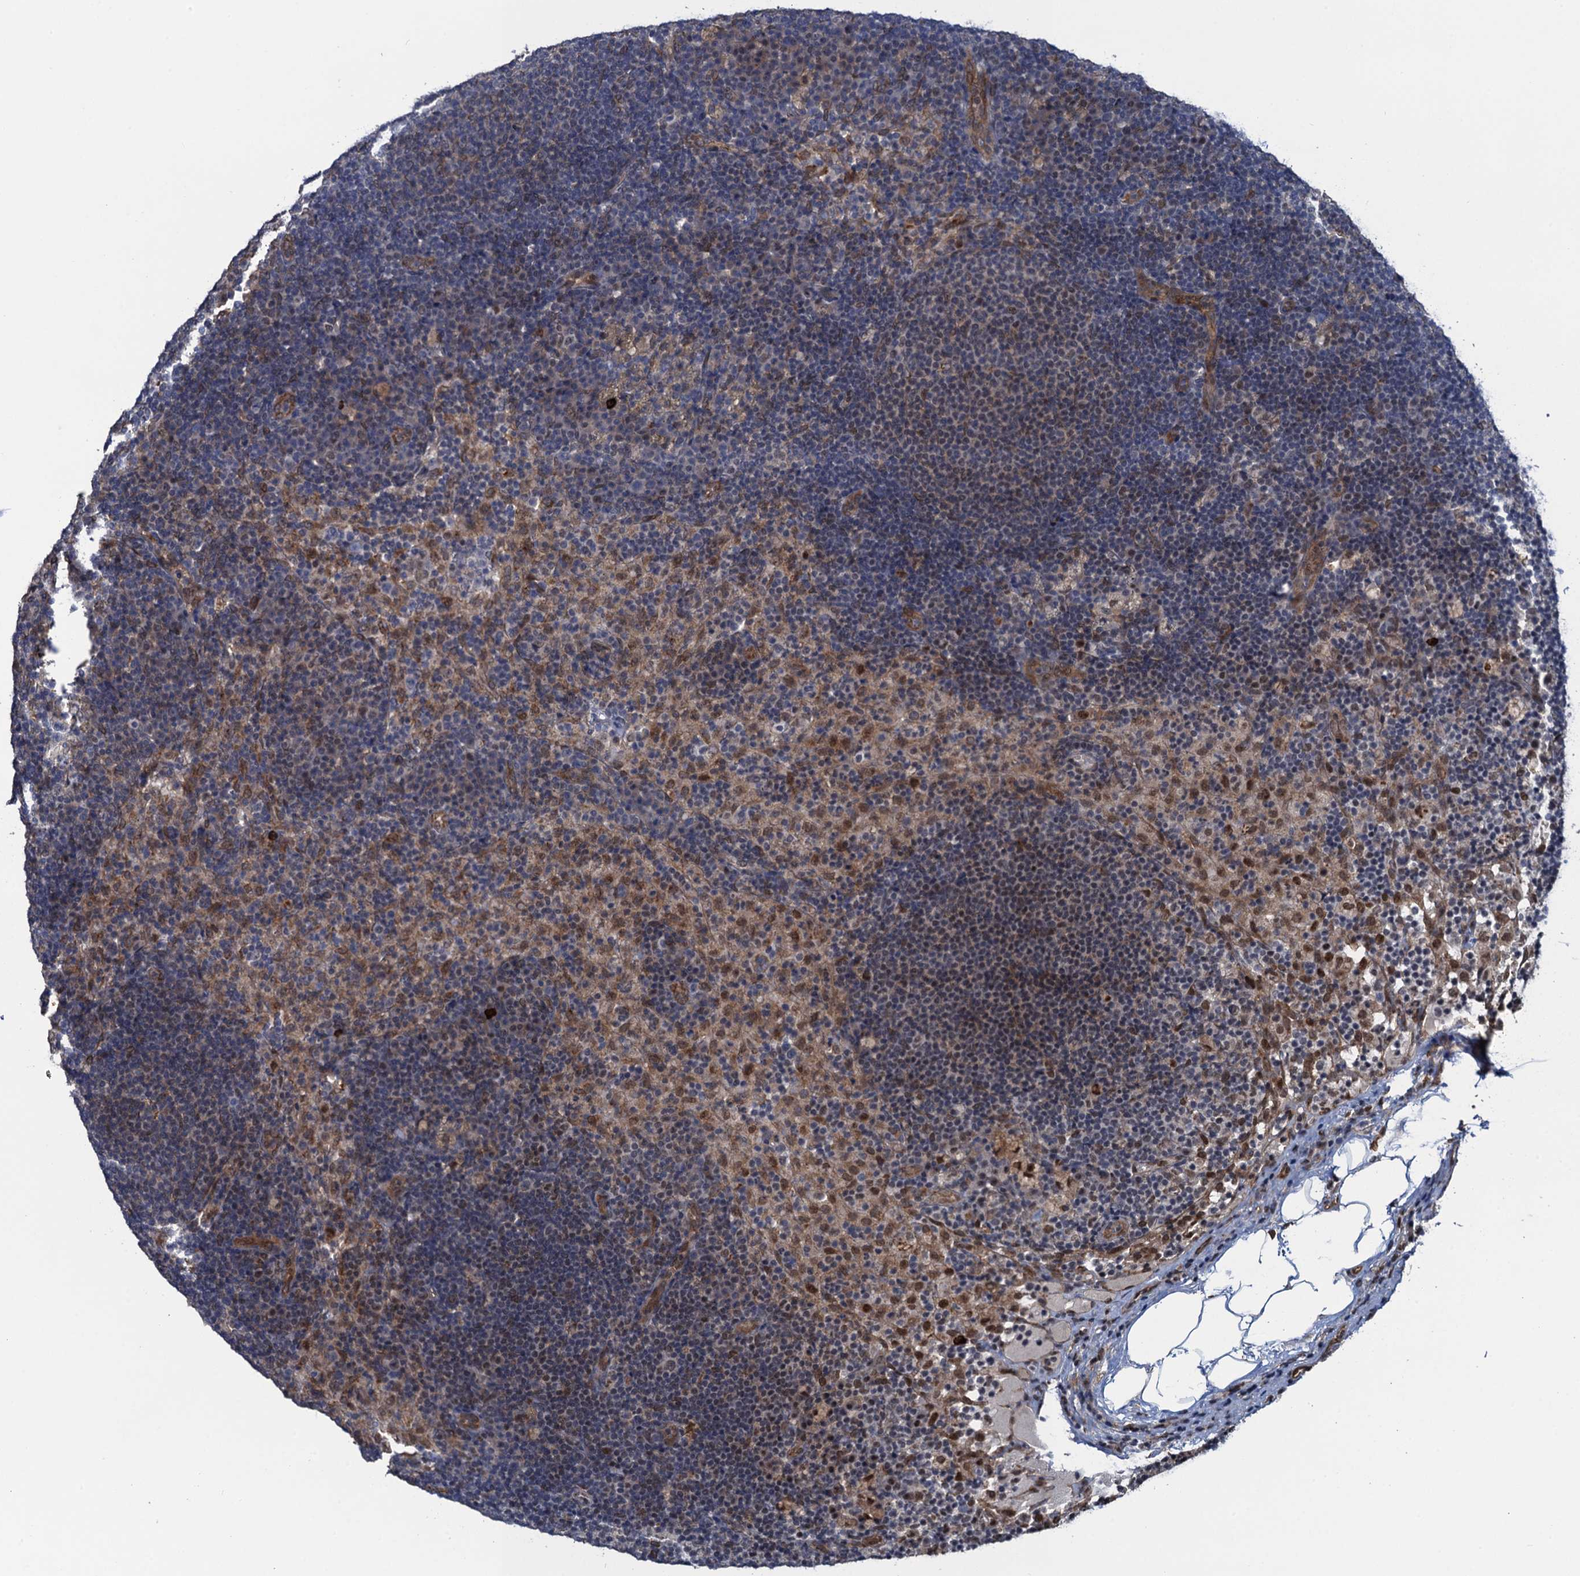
{"staining": {"intensity": "negative", "quantity": "none", "location": "none"}, "tissue": "lymph node", "cell_type": "Germinal center cells", "image_type": "normal", "snomed": [{"axis": "morphology", "description": "Normal tissue, NOS"}, {"axis": "topography", "description": "Lymph node"}], "caption": "Immunohistochemical staining of unremarkable lymph node reveals no significant expression in germinal center cells. (DAB immunohistochemistry (IHC) visualized using brightfield microscopy, high magnification).", "gene": "EVX2", "patient": {"sex": "female", "age": 70}}